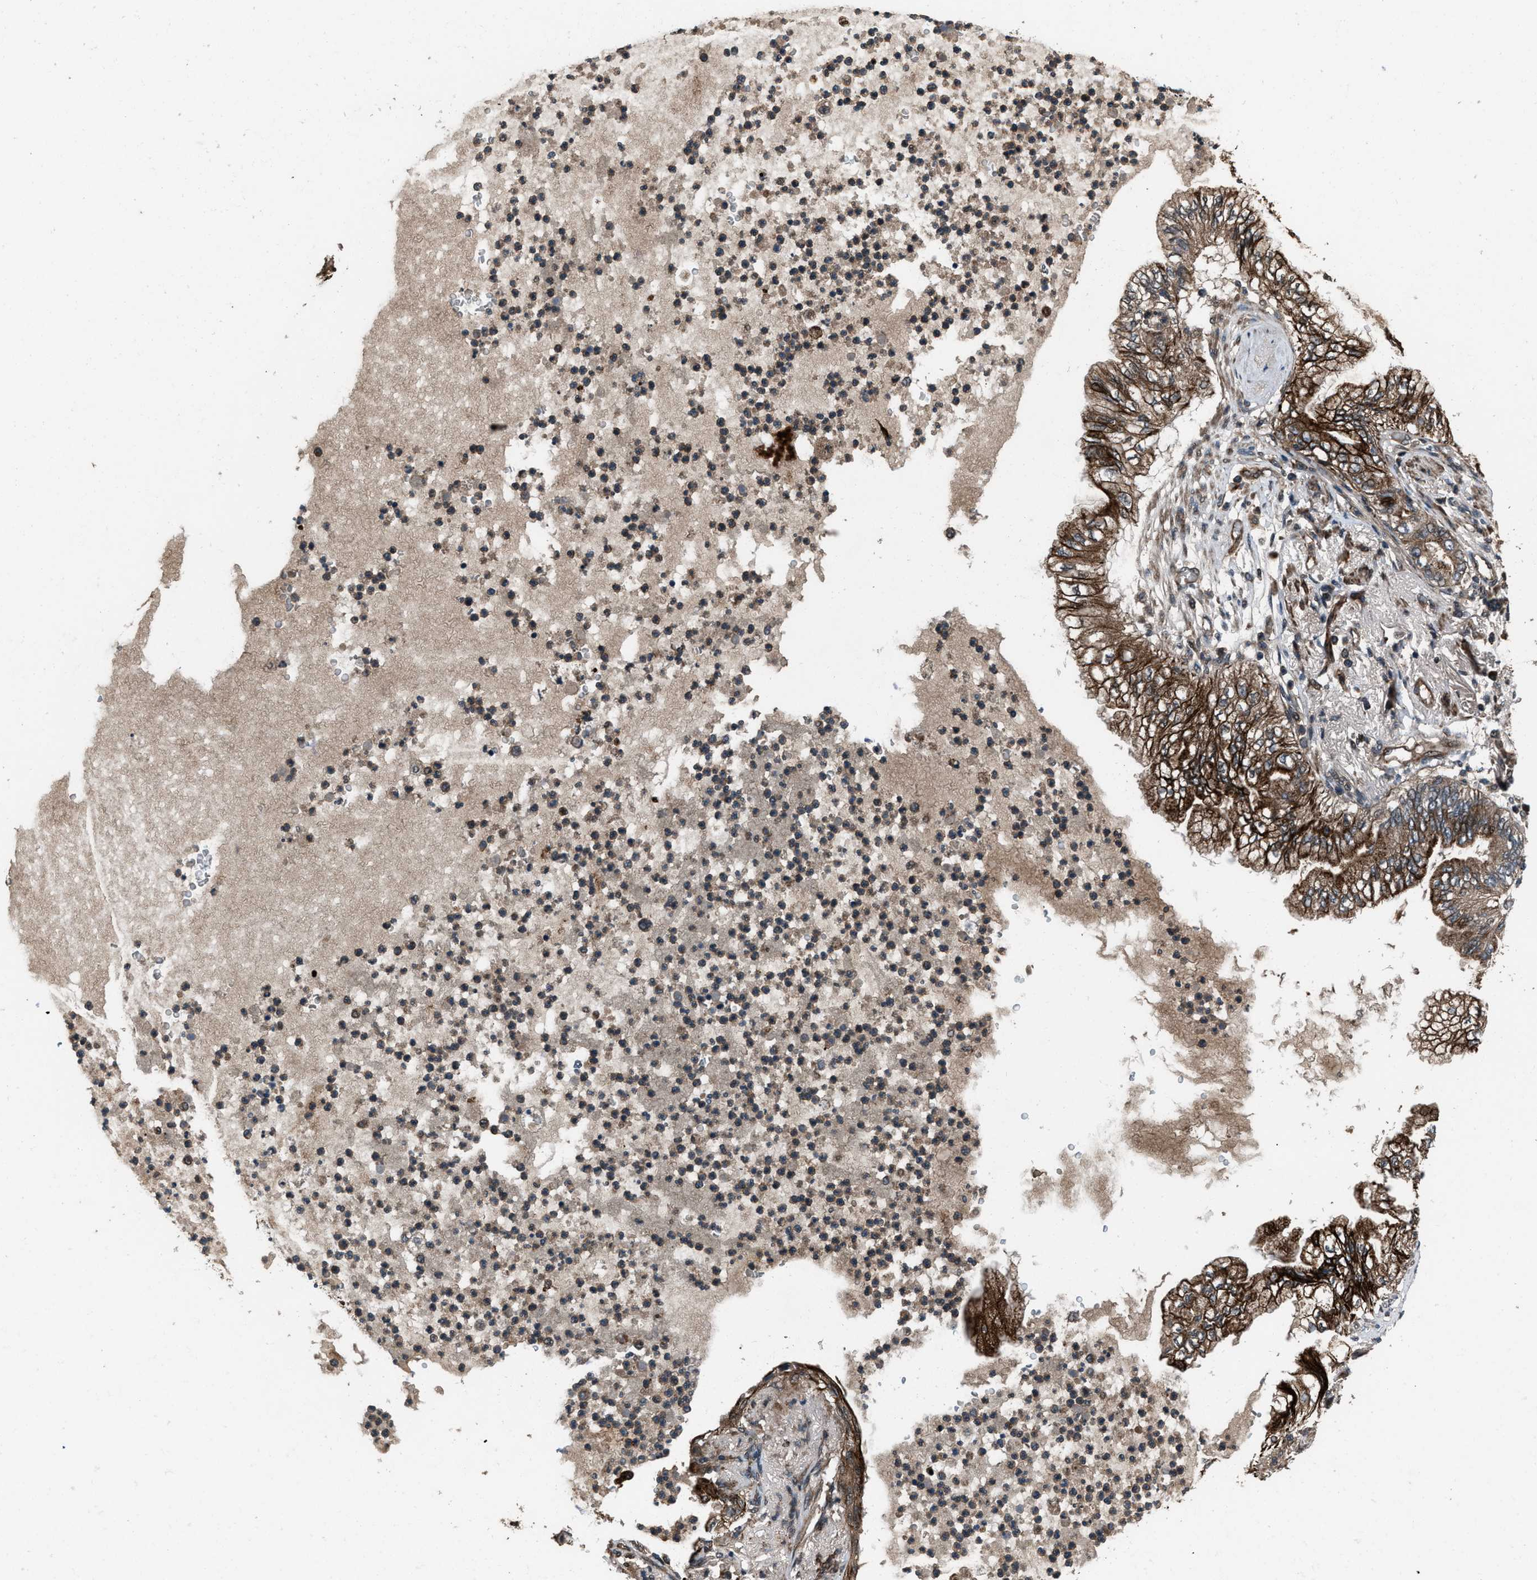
{"staining": {"intensity": "strong", "quantity": ">75%", "location": "cytoplasmic/membranous"}, "tissue": "lung cancer", "cell_type": "Tumor cells", "image_type": "cancer", "snomed": [{"axis": "morphology", "description": "Normal tissue, NOS"}, {"axis": "morphology", "description": "Adenocarcinoma, NOS"}, {"axis": "topography", "description": "Bronchus"}, {"axis": "topography", "description": "Lung"}], "caption": "Brown immunohistochemical staining in lung cancer (adenocarcinoma) exhibits strong cytoplasmic/membranous staining in approximately >75% of tumor cells. (DAB (3,3'-diaminobenzidine) IHC with brightfield microscopy, high magnification).", "gene": "IRAK4", "patient": {"sex": "female", "age": 70}}